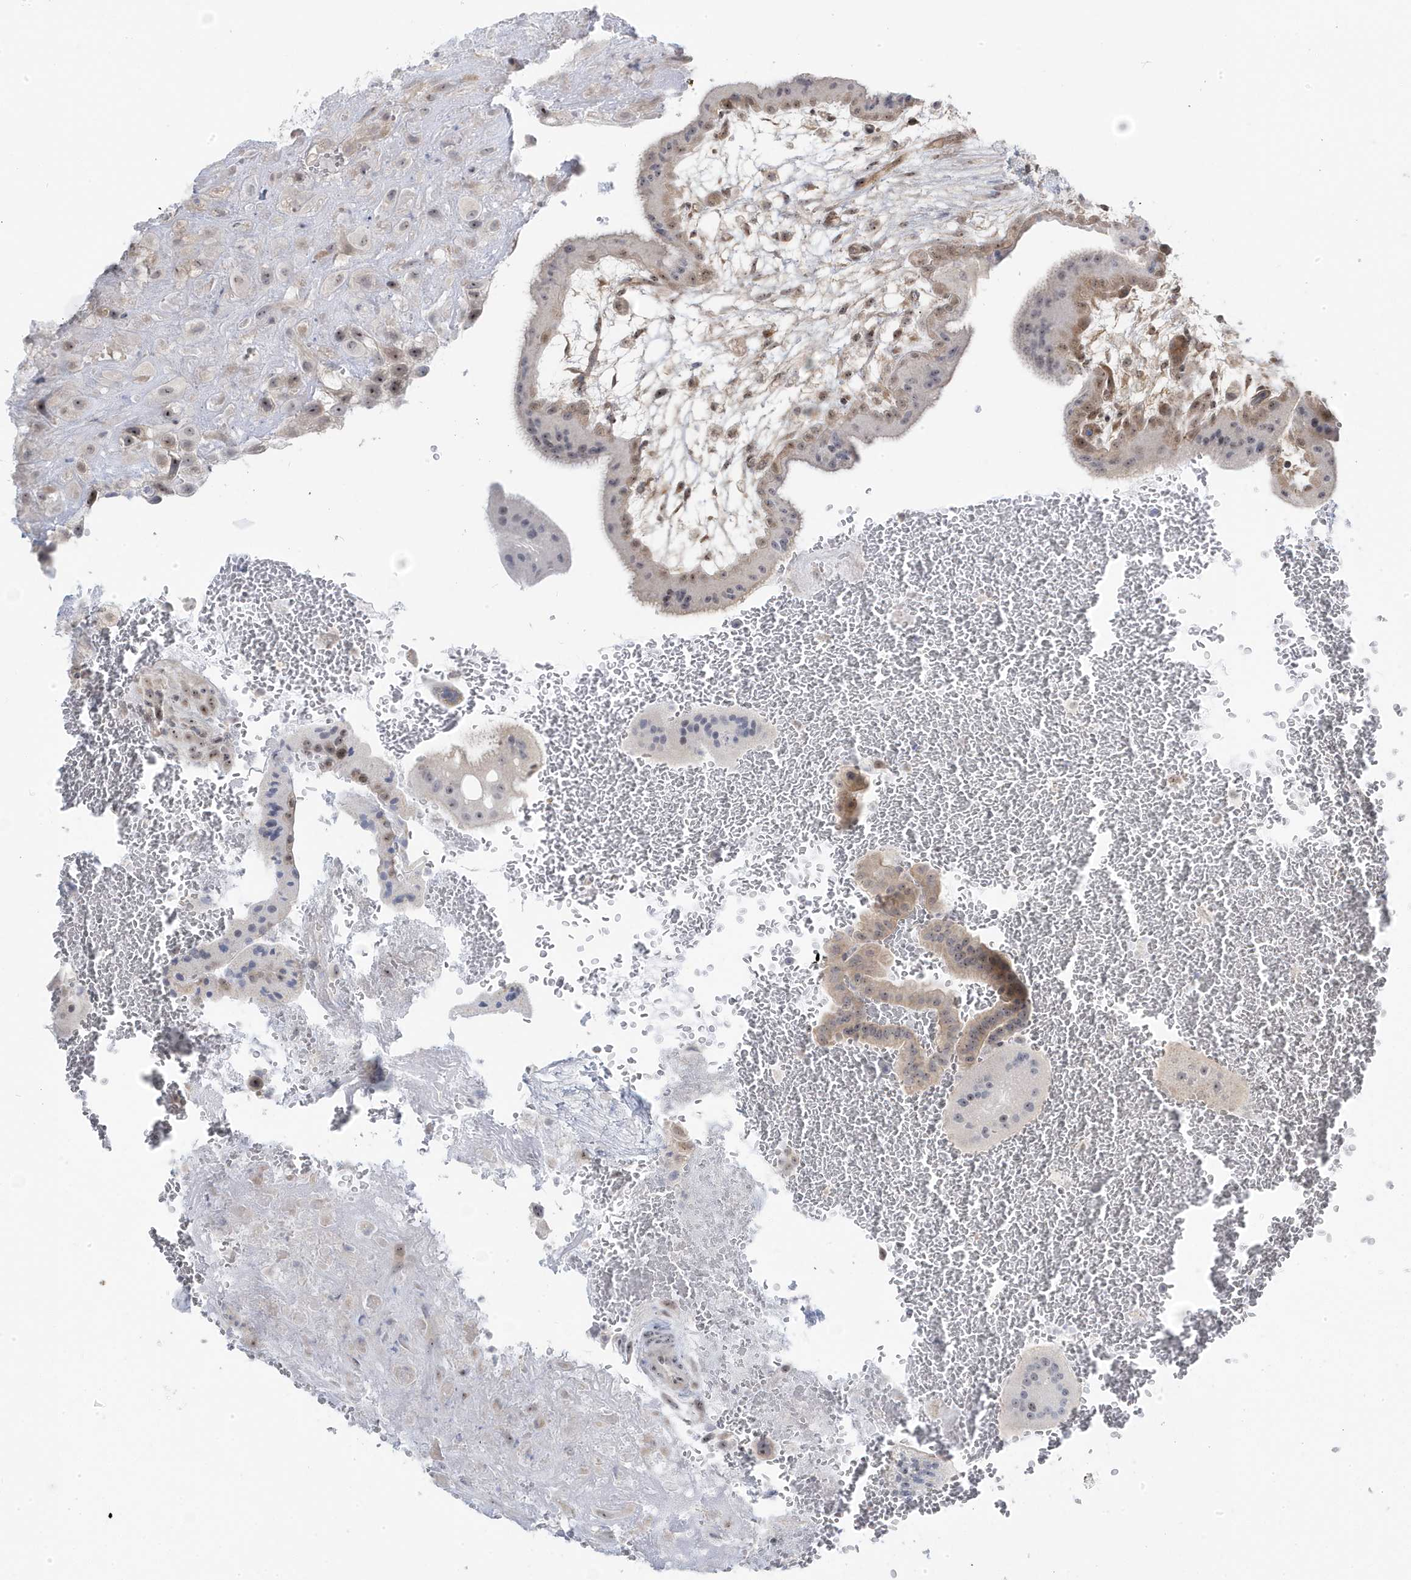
{"staining": {"intensity": "moderate", "quantity": "<25%", "location": "nuclear"}, "tissue": "placenta", "cell_type": "Decidual cells", "image_type": "normal", "snomed": [{"axis": "morphology", "description": "Normal tissue, NOS"}, {"axis": "topography", "description": "Placenta"}], "caption": "IHC image of normal placenta: human placenta stained using immunohistochemistry (IHC) demonstrates low levels of moderate protein expression localized specifically in the nuclear of decidual cells, appearing as a nuclear brown color.", "gene": "TSEN15", "patient": {"sex": "female", "age": 35}}